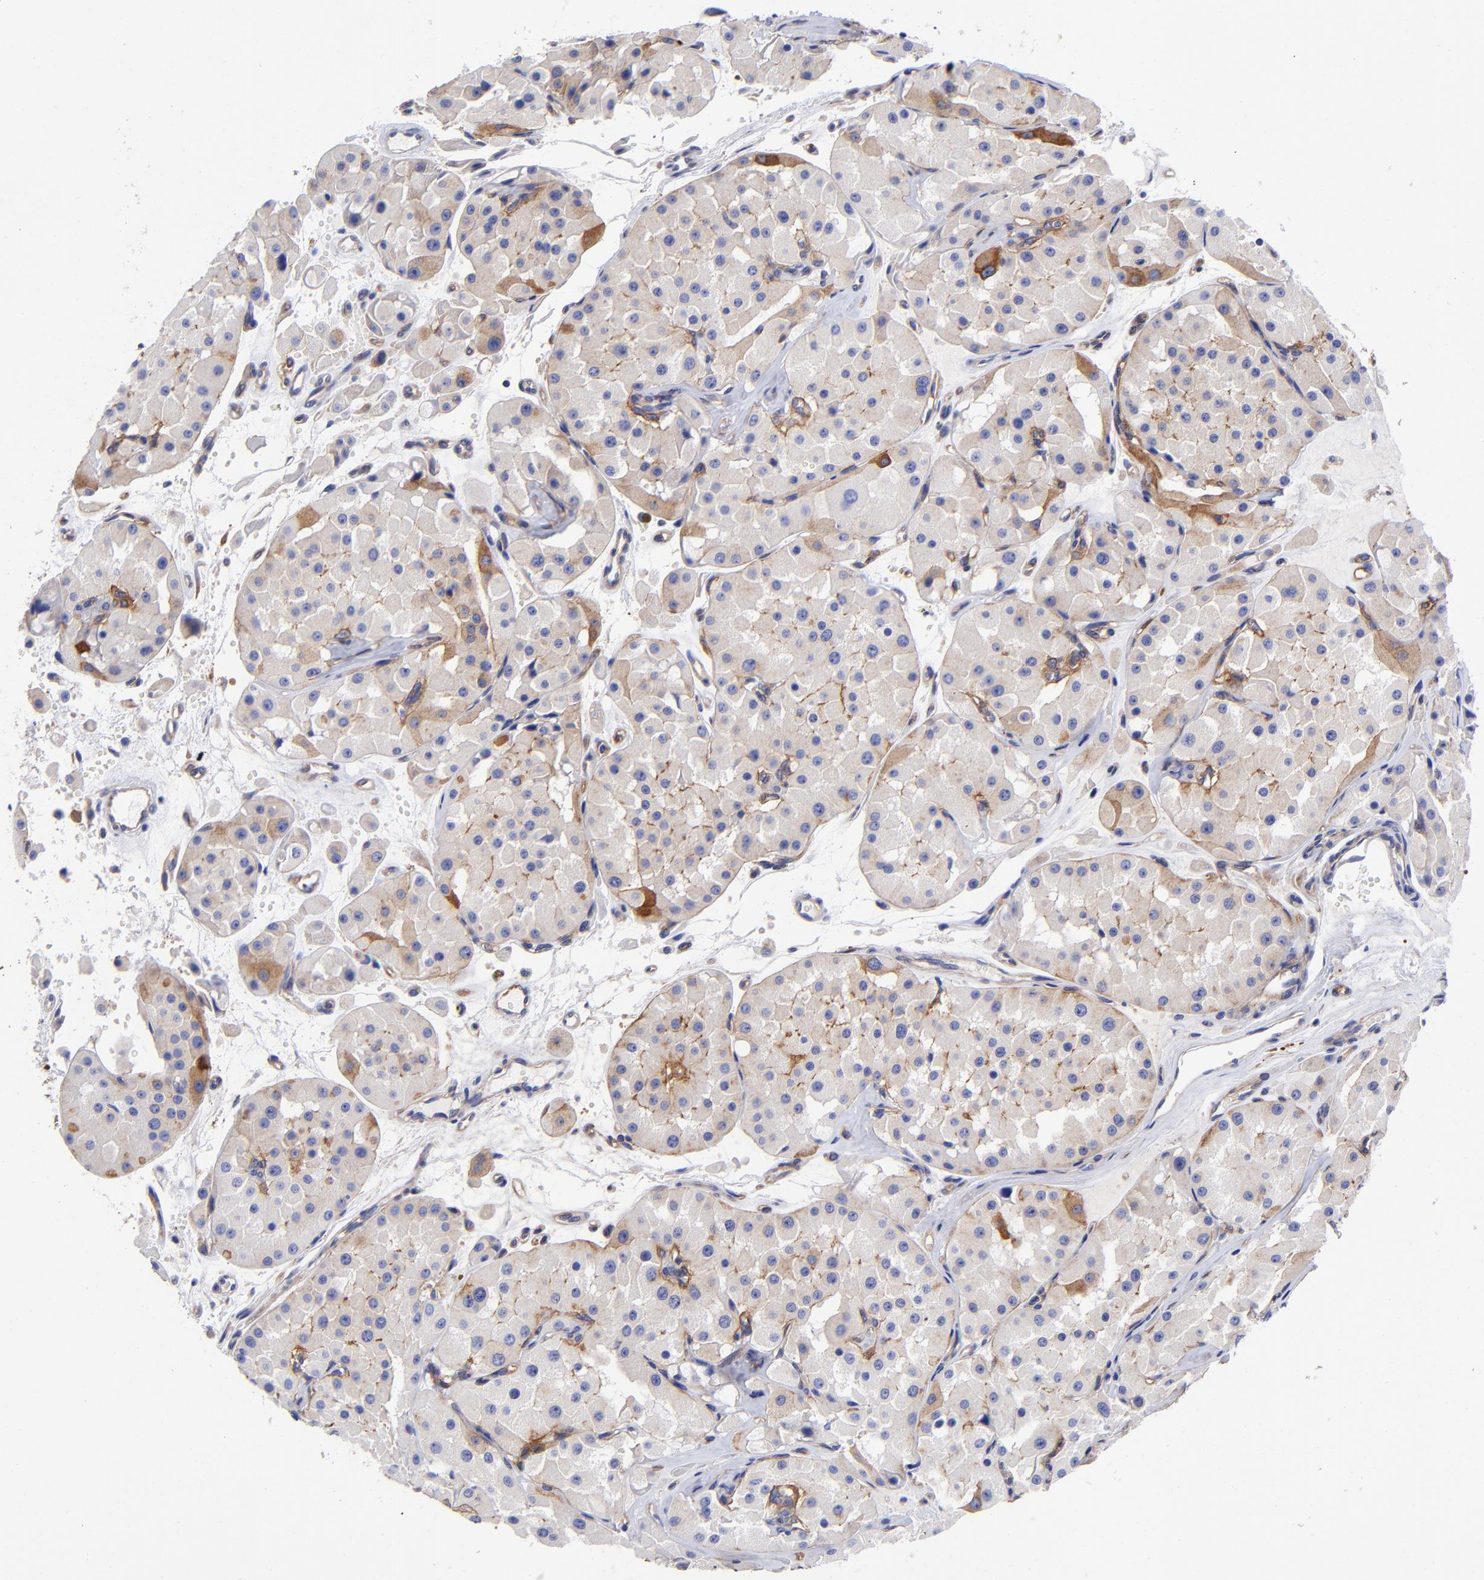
{"staining": {"intensity": "moderate", "quantity": "<25%", "location": "cytoplasmic/membranous"}, "tissue": "renal cancer", "cell_type": "Tumor cells", "image_type": "cancer", "snomed": [{"axis": "morphology", "description": "Adenocarcinoma, uncertain malignant potential"}, {"axis": "topography", "description": "Kidney"}], "caption": "Immunohistochemical staining of adenocarcinoma,  uncertain malignant potential (renal) demonstrates low levels of moderate cytoplasmic/membranous protein positivity in about <25% of tumor cells.", "gene": "PPFIBP1", "patient": {"sex": "male", "age": 63}}